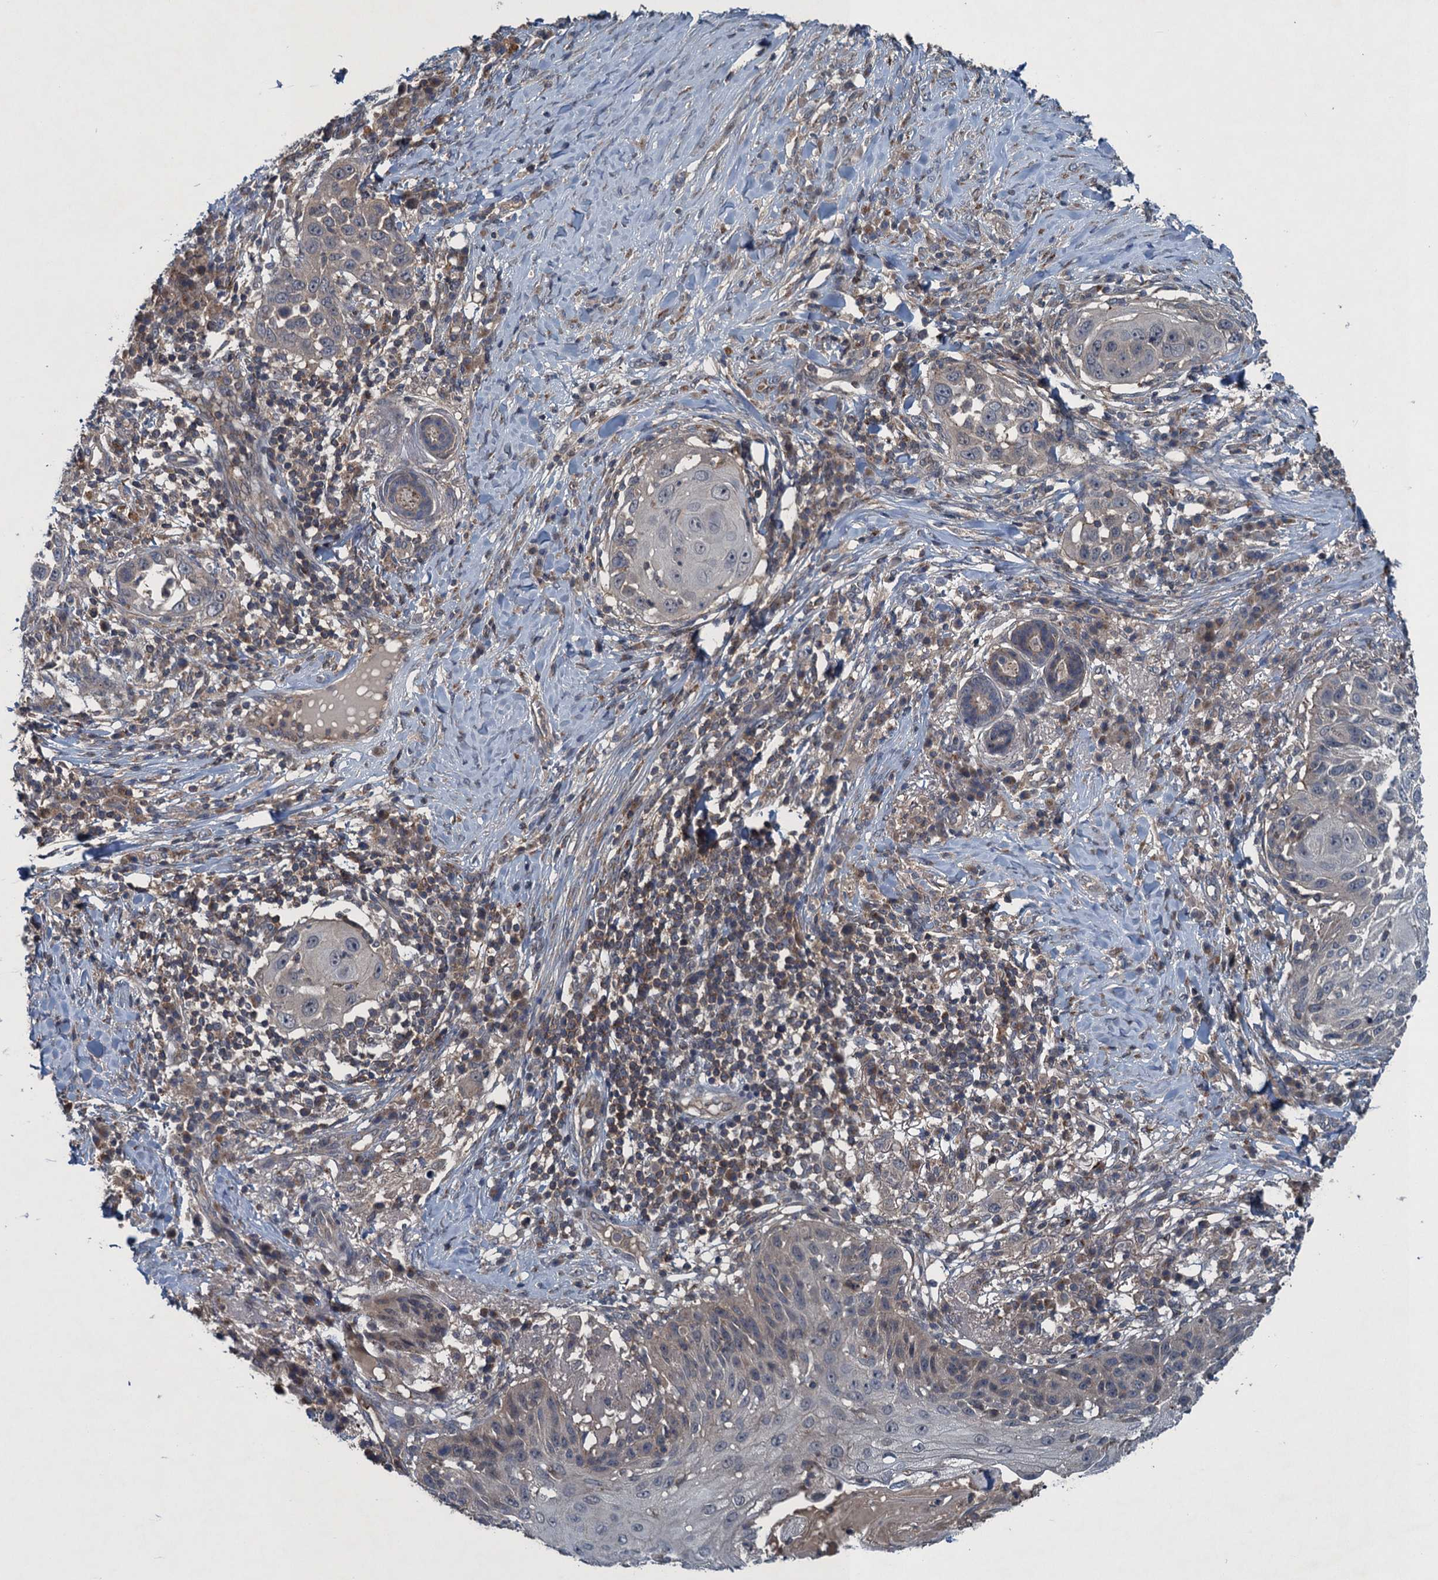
{"staining": {"intensity": "weak", "quantity": "<25%", "location": "cytoplasmic/membranous"}, "tissue": "skin cancer", "cell_type": "Tumor cells", "image_type": "cancer", "snomed": [{"axis": "morphology", "description": "Squamous cell carcinoma, NOS"}, {"axis": "topography", "description": "Skin"}], "caption": "Skin squamous cell carcinoma was stained to show a protein in brown. There is no significant expression in tumor cells.", "gene": "RNF165", "patient": {"sex": "female", "age": 44}}